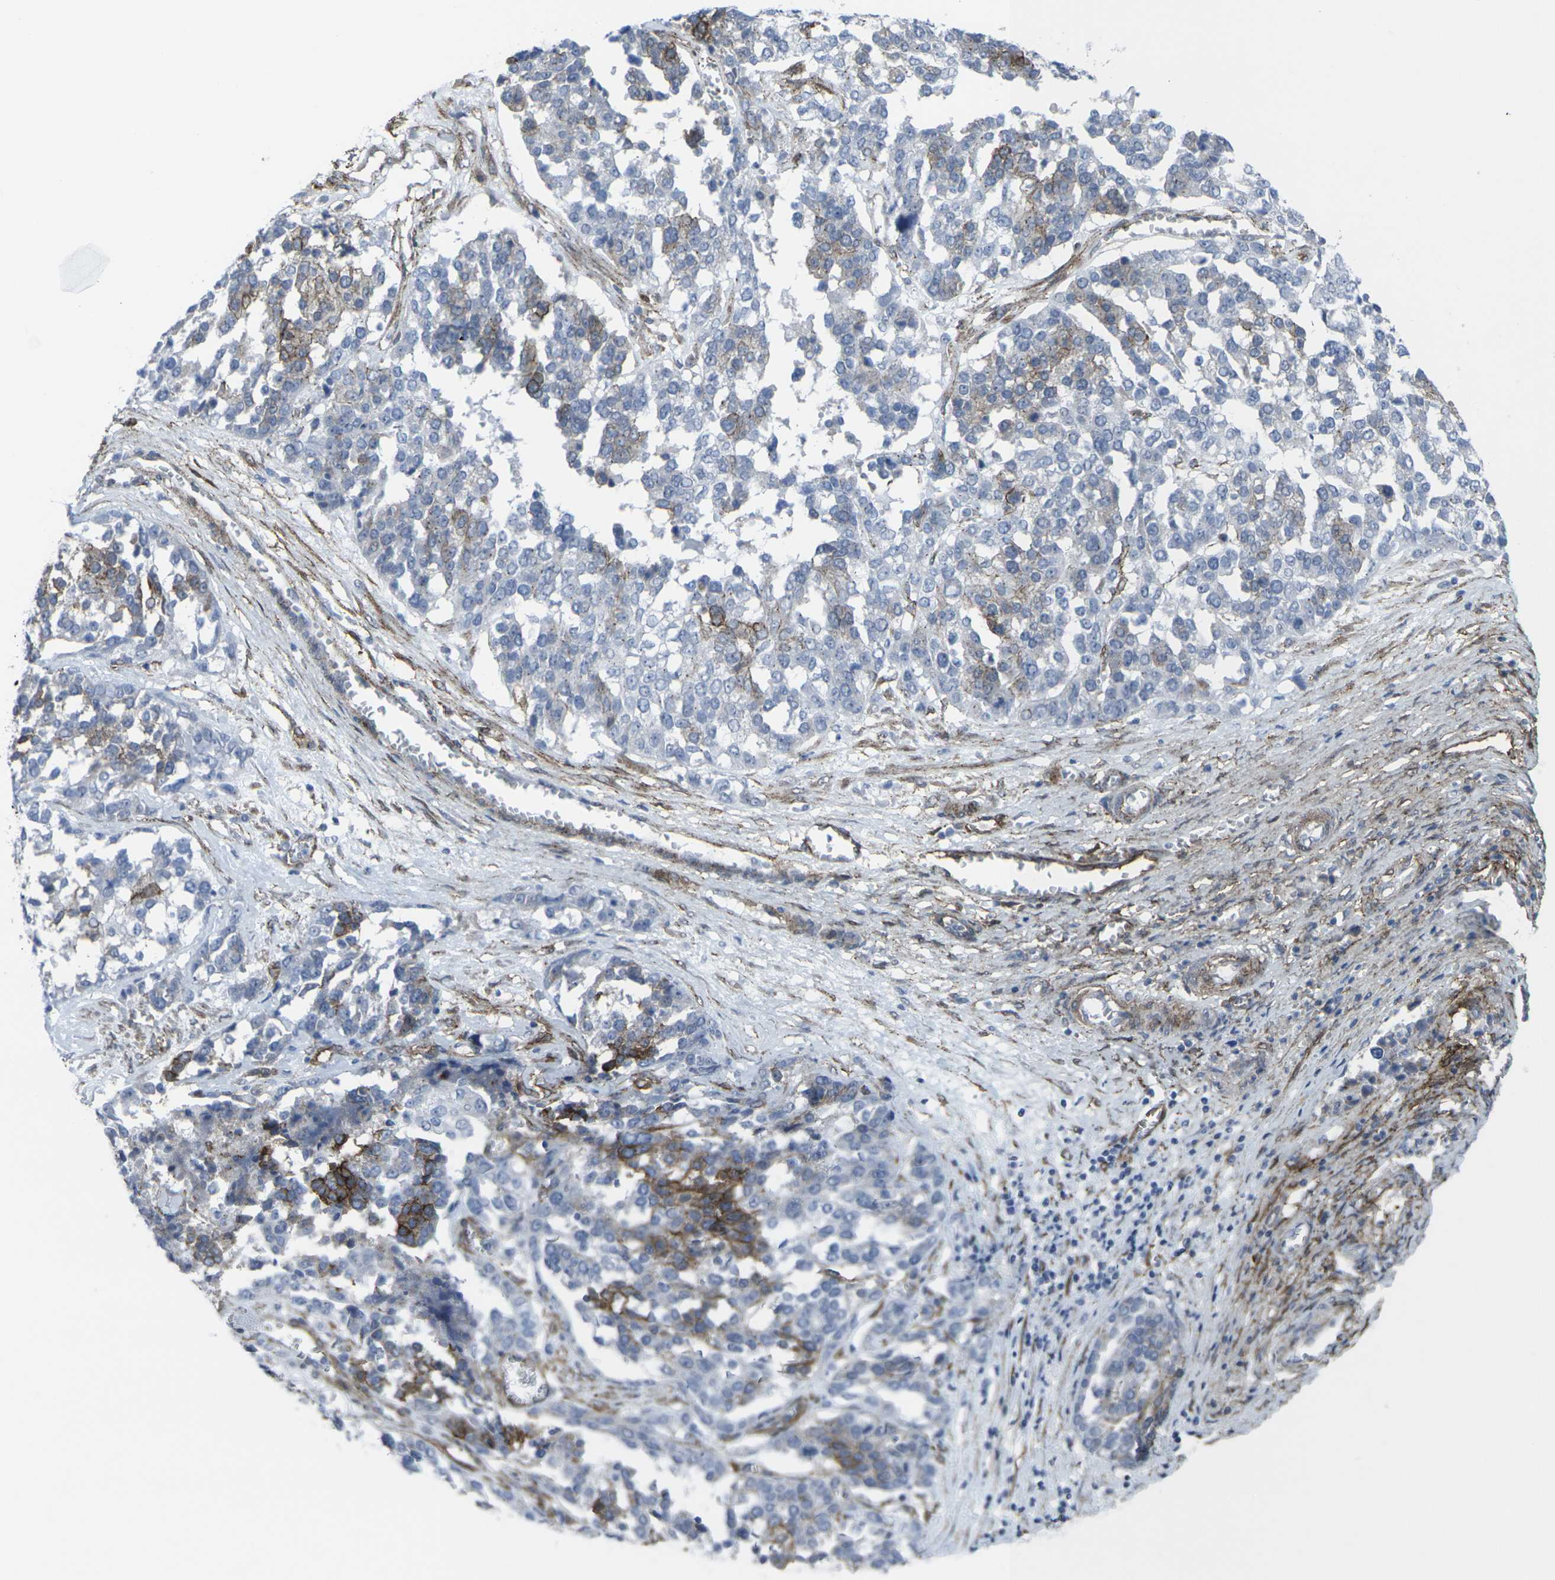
{"staining": {"intensity": "moderate", "quantity": "<25%", "location": "cytoplasmic/membranous"}, "tissue": "ovarian cancer", "cell_type": "Tumor cells", "image_type": "cancer", "snomed": [{"axis": "morphology", "description": "Cystadenocarcinoma, serous, NOS"}, {"axis": "topography", "description": "Ovary"}], "caption": "IHC micrograph of human ovarian cancer (serous cystadenocarcinoma) stained for a protein (brown), which exhibits low levels of moderate cytoplasmic/membranous staining in approximately <25% of tumor cells.", "gene": "CDH11", "patient": {"sex": "female", "age": 44}}